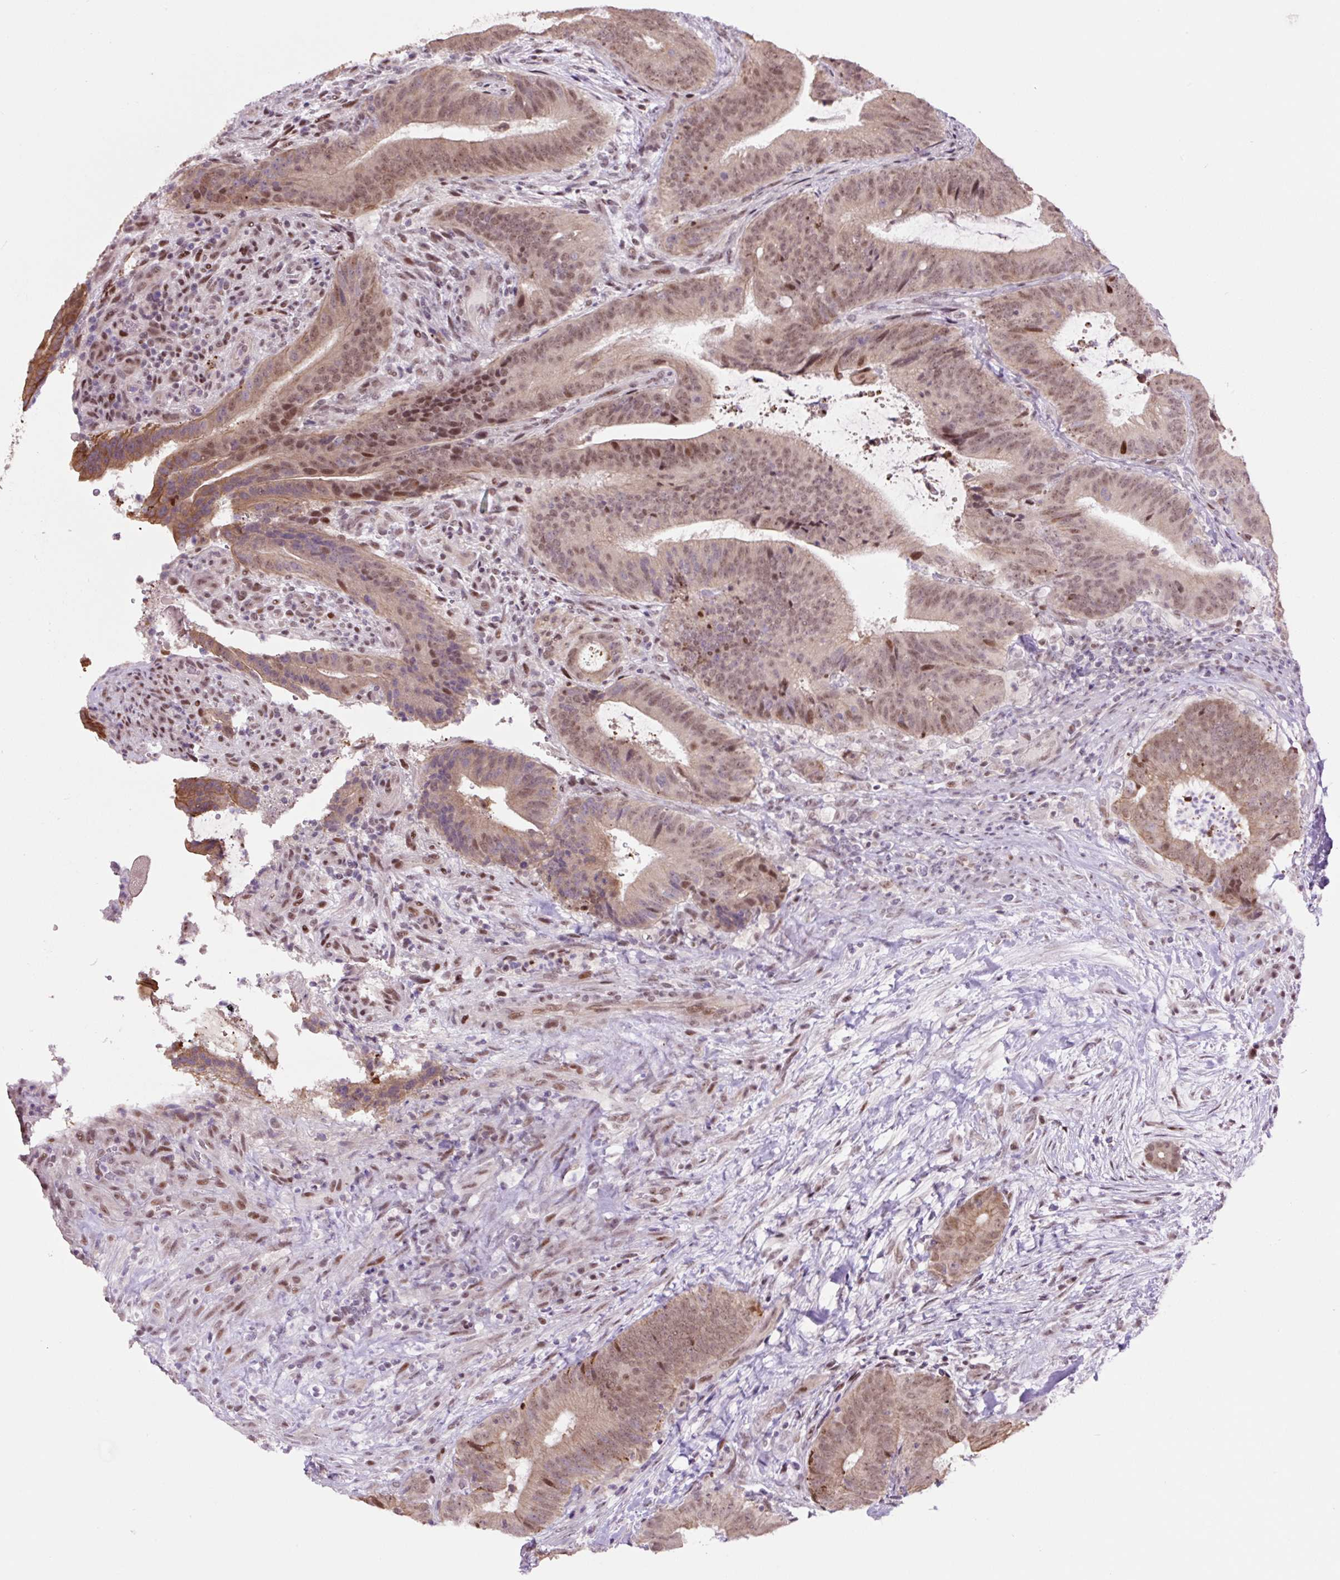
{"staining": {"intensity": "moderate", "quantity": "25%-75%", "location": "nuclear"}, "tissue": "colorectal cancer", "cell_type": "Tumor cells", "image_type": "cancer", "snomed": [{"axis": "morphology", "description": "Adenocarcinoma, NOS"}, {"axis": "topography", "description": "Colon"}], "caption": "Immunohistochemical staining of colorectal cancer (adenocarcinoma) displays medium levels of moderate nuclear staining in about 25%-75% of tumor cells.", "gene": "TAF1A", "patient": {"sex": "female", "age": 43}}